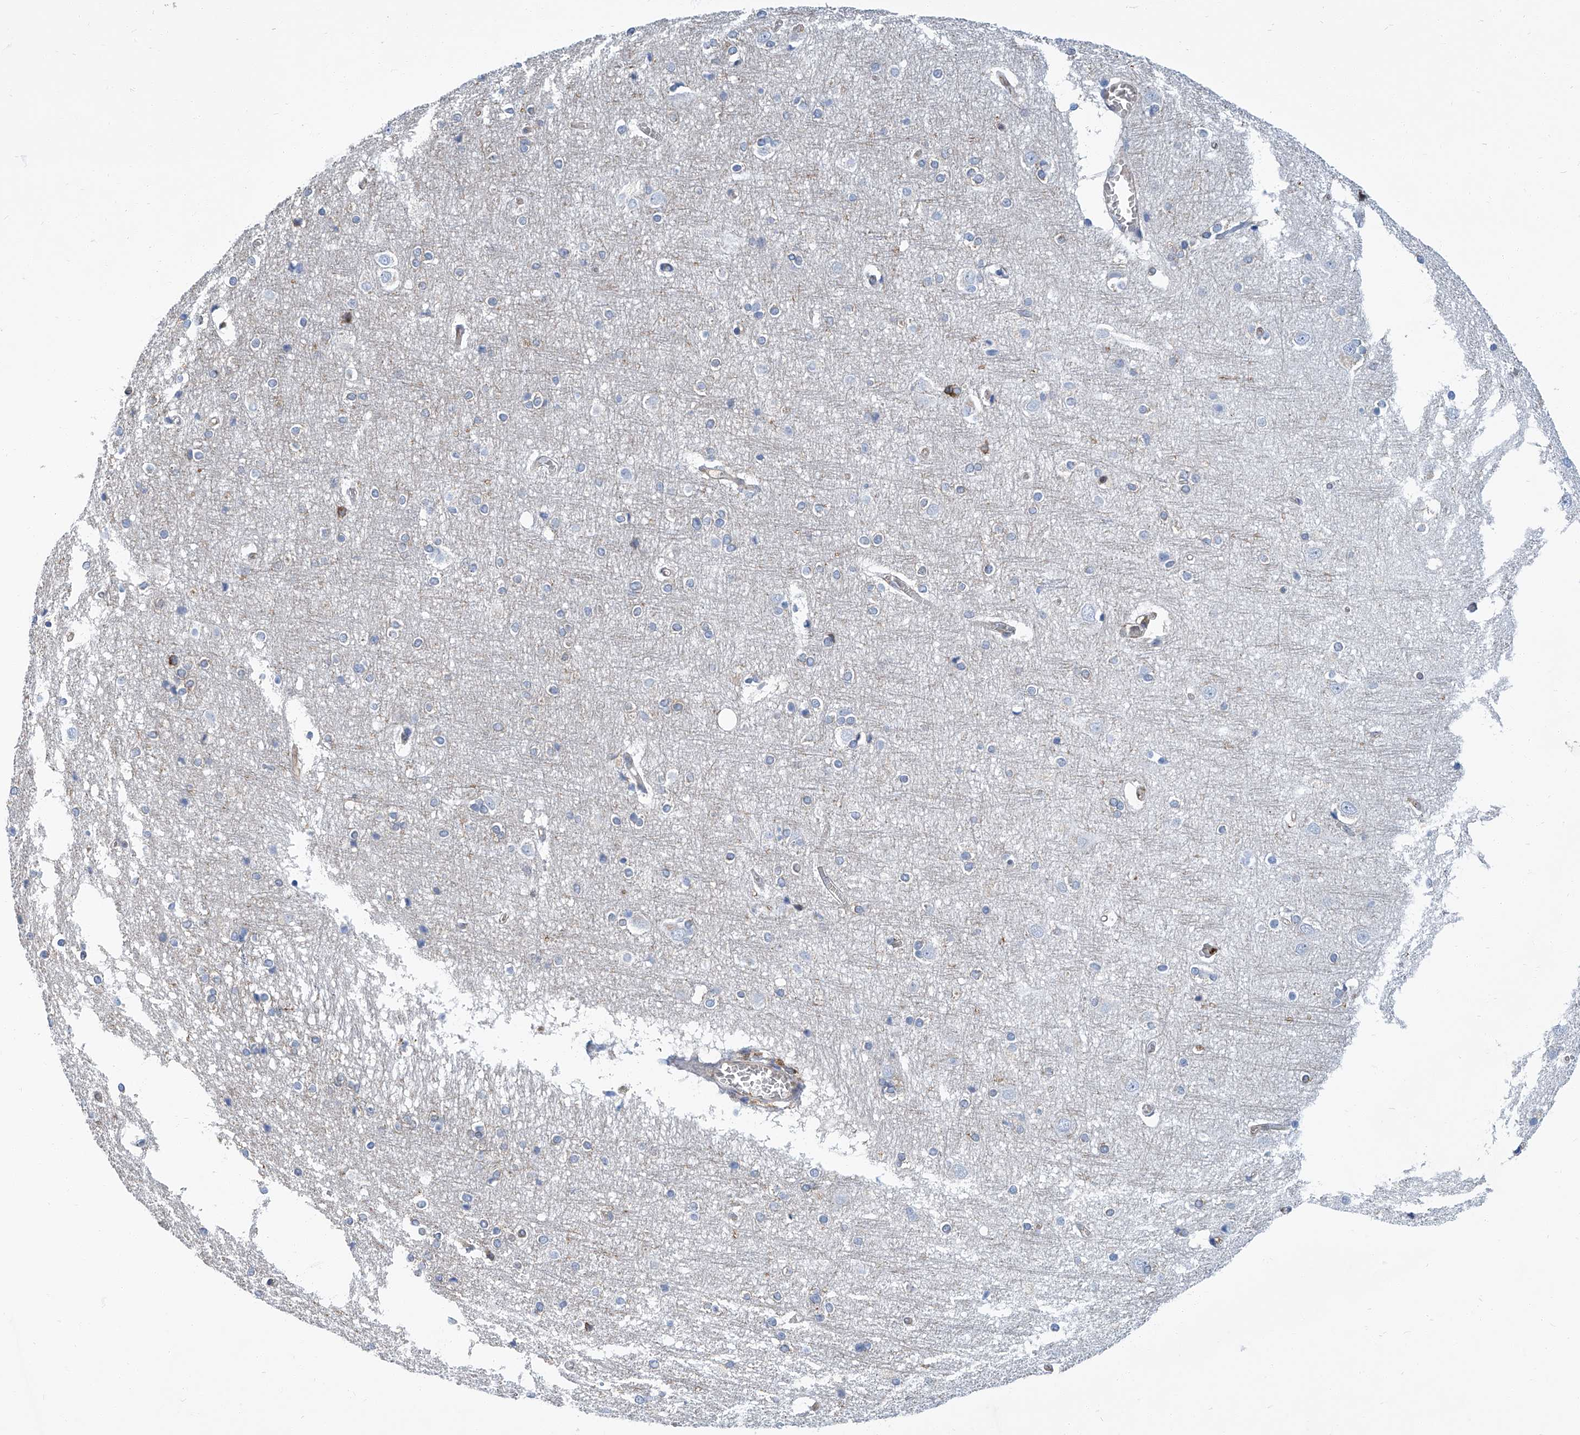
{"staining": {"intensity": "weak", "quantity": "25%-75%", "location": "cytoplasmic/membranous"}, "tissue": "cerebral cortex", "cell_type": "Endothelial cells", "image_type": "normal", "snomed": [{"axis": "morphology", "description": "Normal tissue, NOS"}, {"axis": "topography", "description": "Cerebral cortex"}], "caption": "Immunohistochemical staining of normal cerebral cortex shows weak cytoplasmic/membranous protein expression in about 25%-75% of endothelial cells. (DAB (3,3'-diaminobenzidine) IHC with brightfield microscopy, high magnification).", "gene": "PSMB10", "patient": {"sex": "male", "age": 54}}